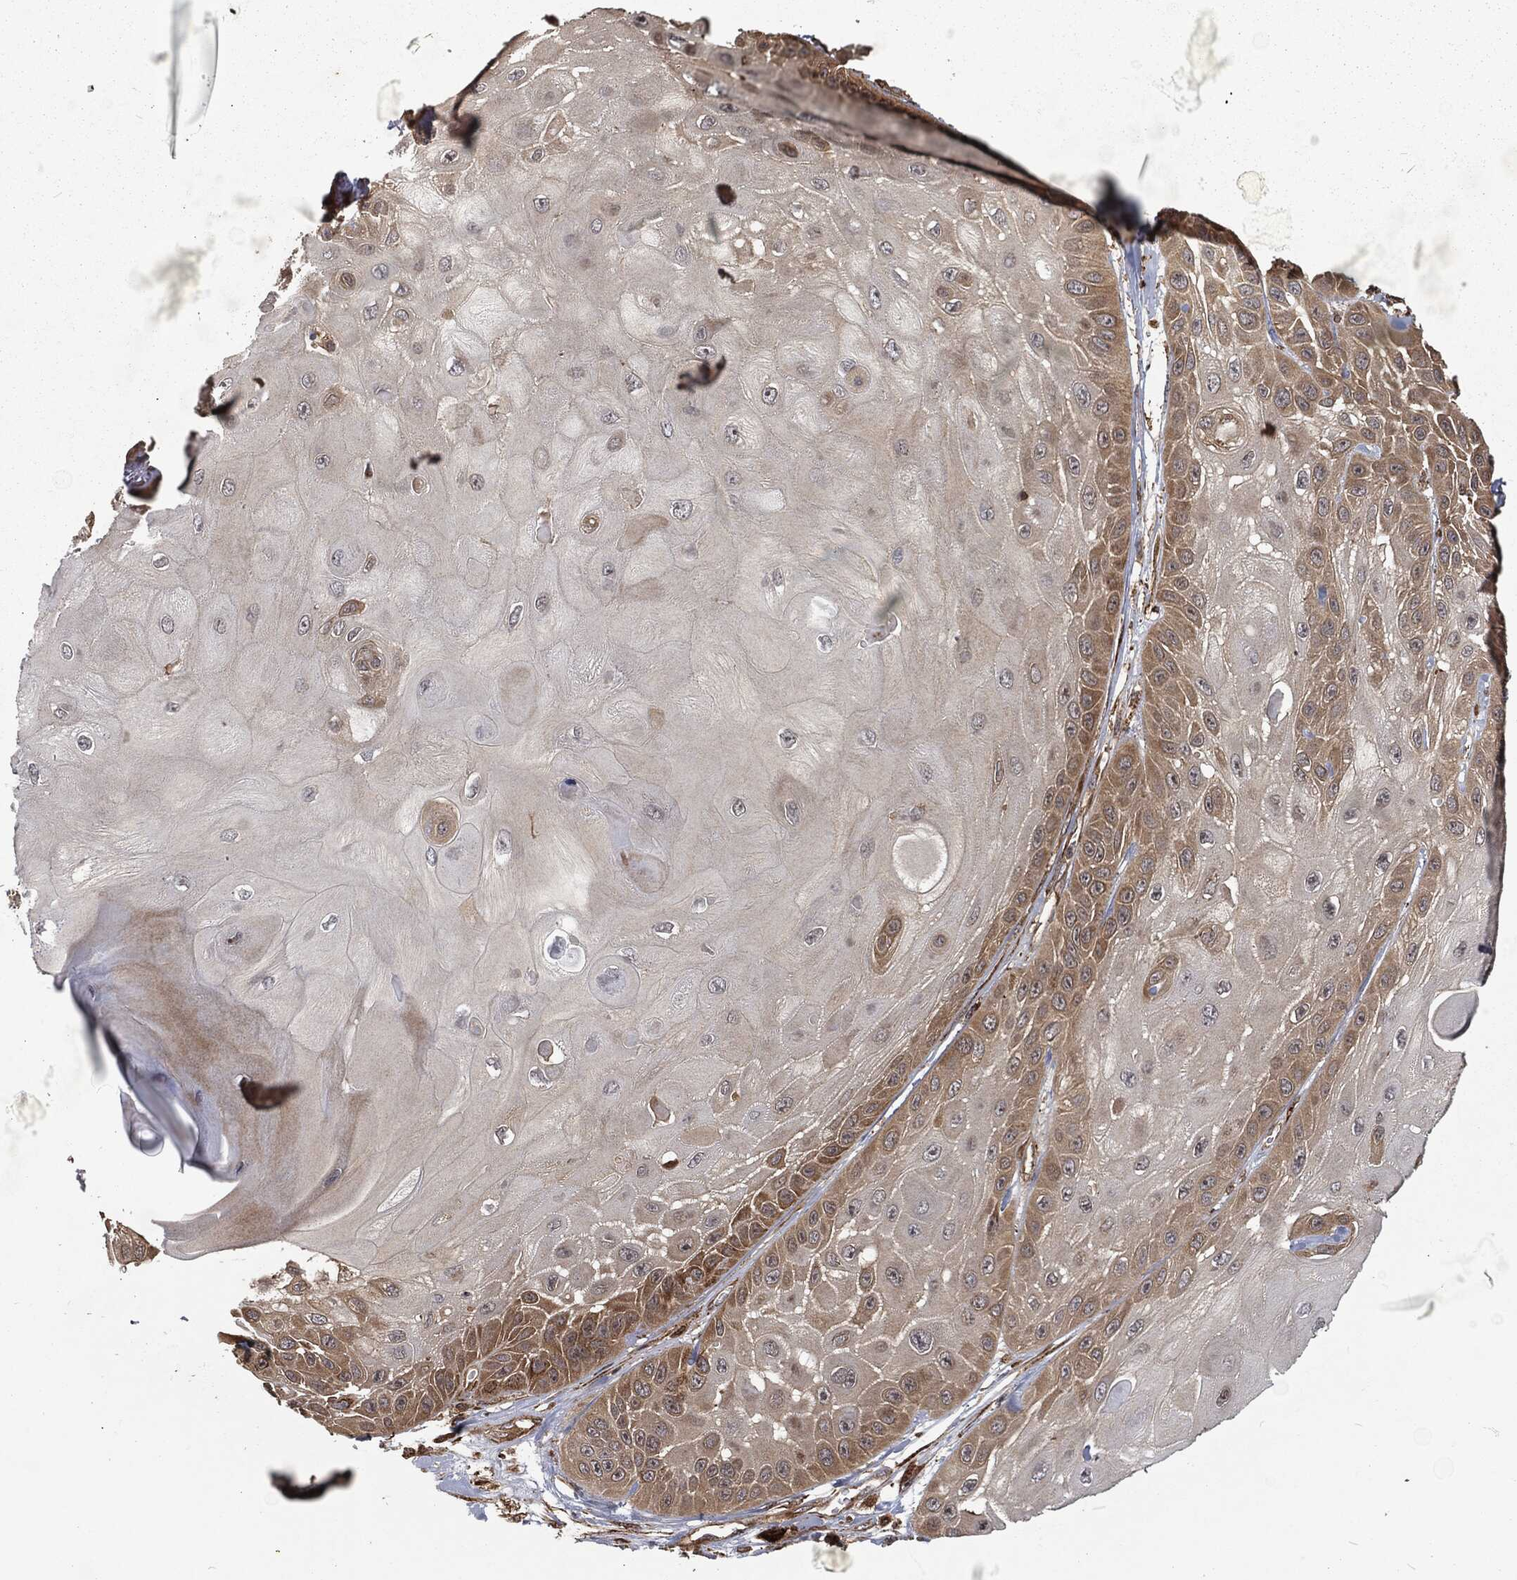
{"staining": {"intensity": "moderate", "quantity": "<25%", "location": "cytoplasmic/membranous"}, "tissue": "skin cancer", "cell_type": "Tumor cells", "image_type": "cancer", "snomed": [{"axis": "morphology", "description": "Normal tissue, NOS"}, {"axis": "morphology", "description": "Squamous cell carcinoma, NOS"}, {"axis": "topography", "description": "Skin"}], "caption": "Immunohistochemistry of squamous cell carcinoma (skin) demonstrates low levels of moderate cytoplasmic/membranous positivity in approximately <25% of tumor cells. (DAB (3,3'-diaminobenzidine) IHC, brown staining for protein, blue staining for nuclei).", "gene": "RFTN1", "patient": {"sex": "male", "age": 79}}